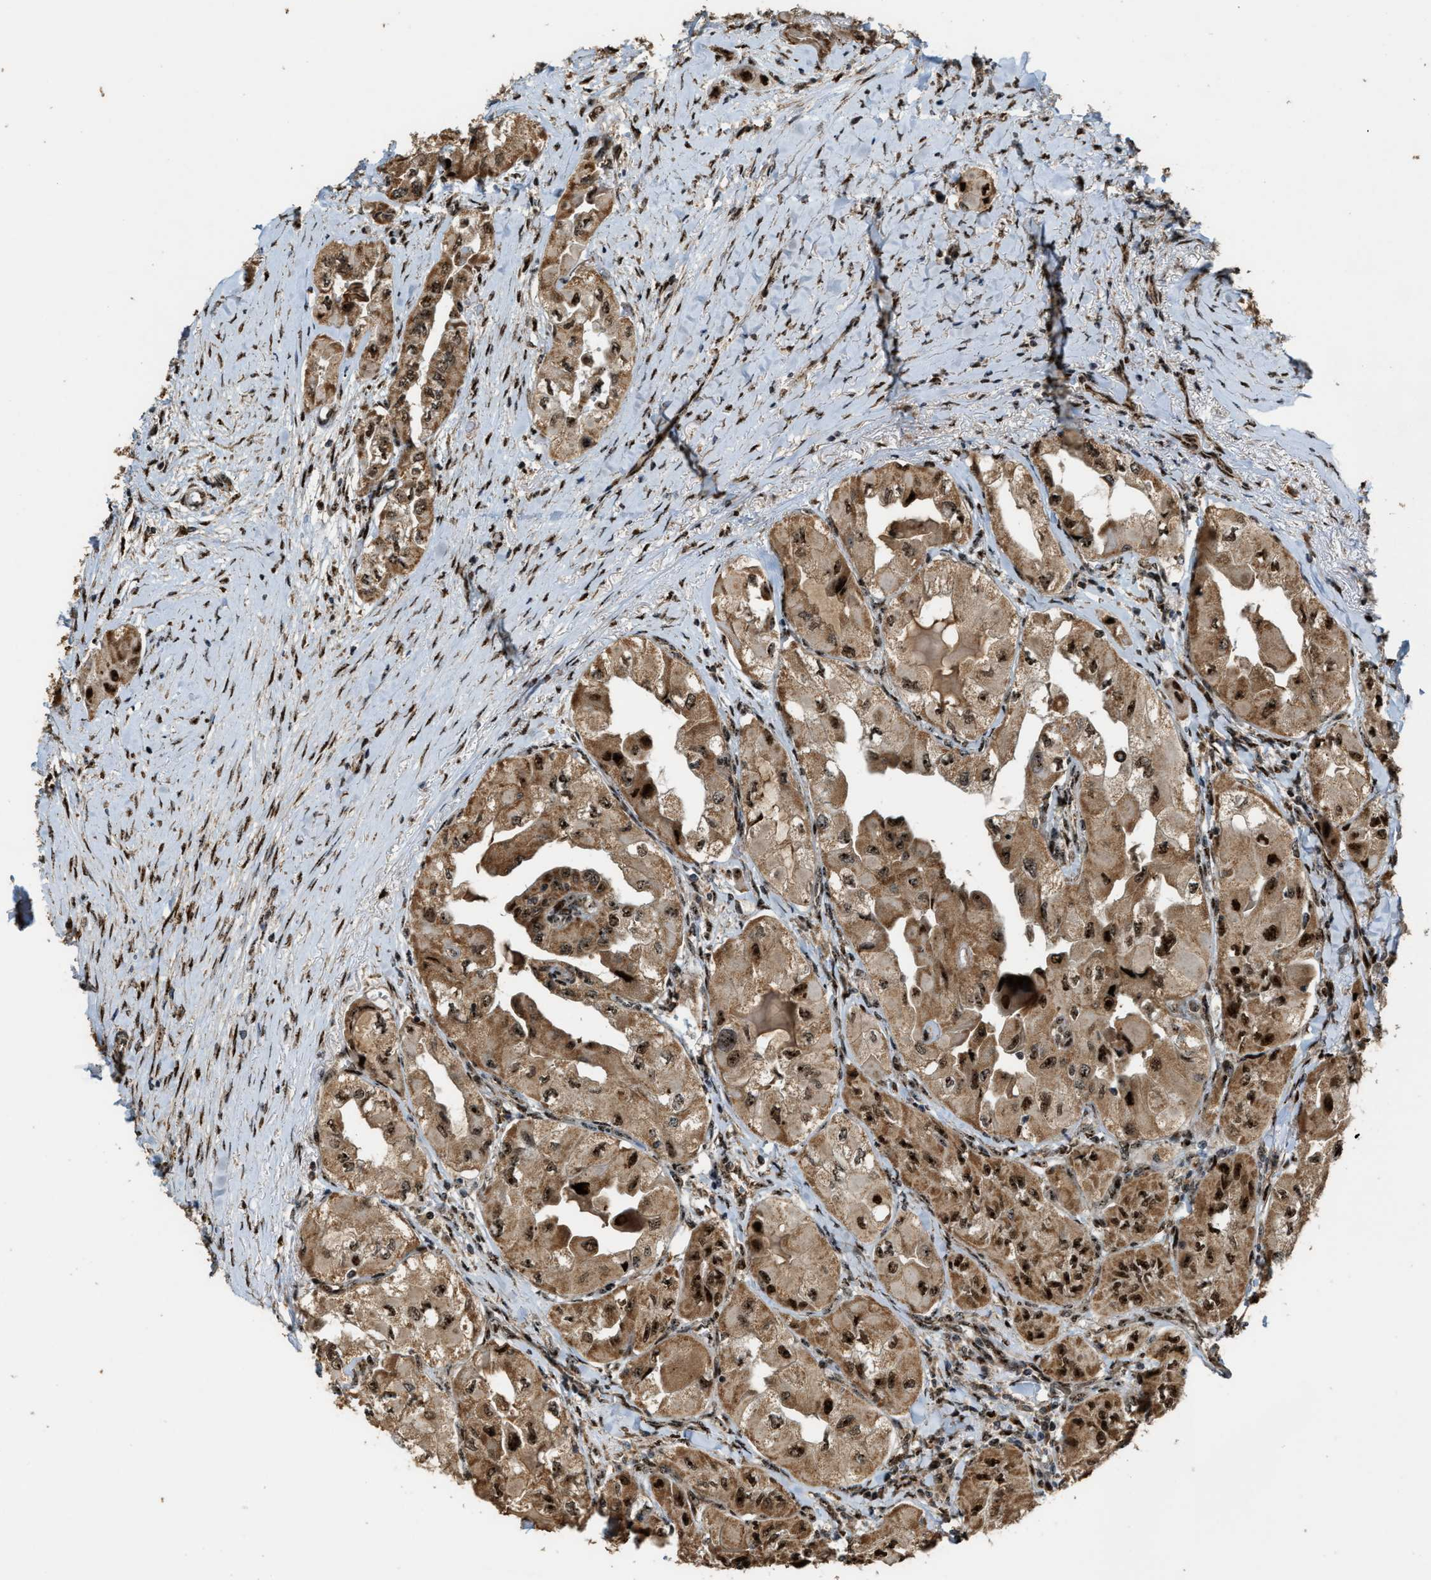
{"staining": {"intensity": "moderate", "quantity": ">75%", "location": "cytoplasmic/membranous,nuclear"}, "tissue": "thyroid cancer", "cell_type": "Tumor cells", "image_type": "cancer", "snomed": [{"axis": "morphology", "description": "Papillary adenocarcinoma, NOS"}, {"axis": "topography", "description": "Thyroid gland"}], "caption": "This is a micrograph of IHC staining of thyroid papillary adenocarcinoma, which shows moderate expression in the cytoplasmic/membranous and nuclear of tumor cells.", "gene": "ZNF687", "patient": {"sex": "female", "age": 59}}